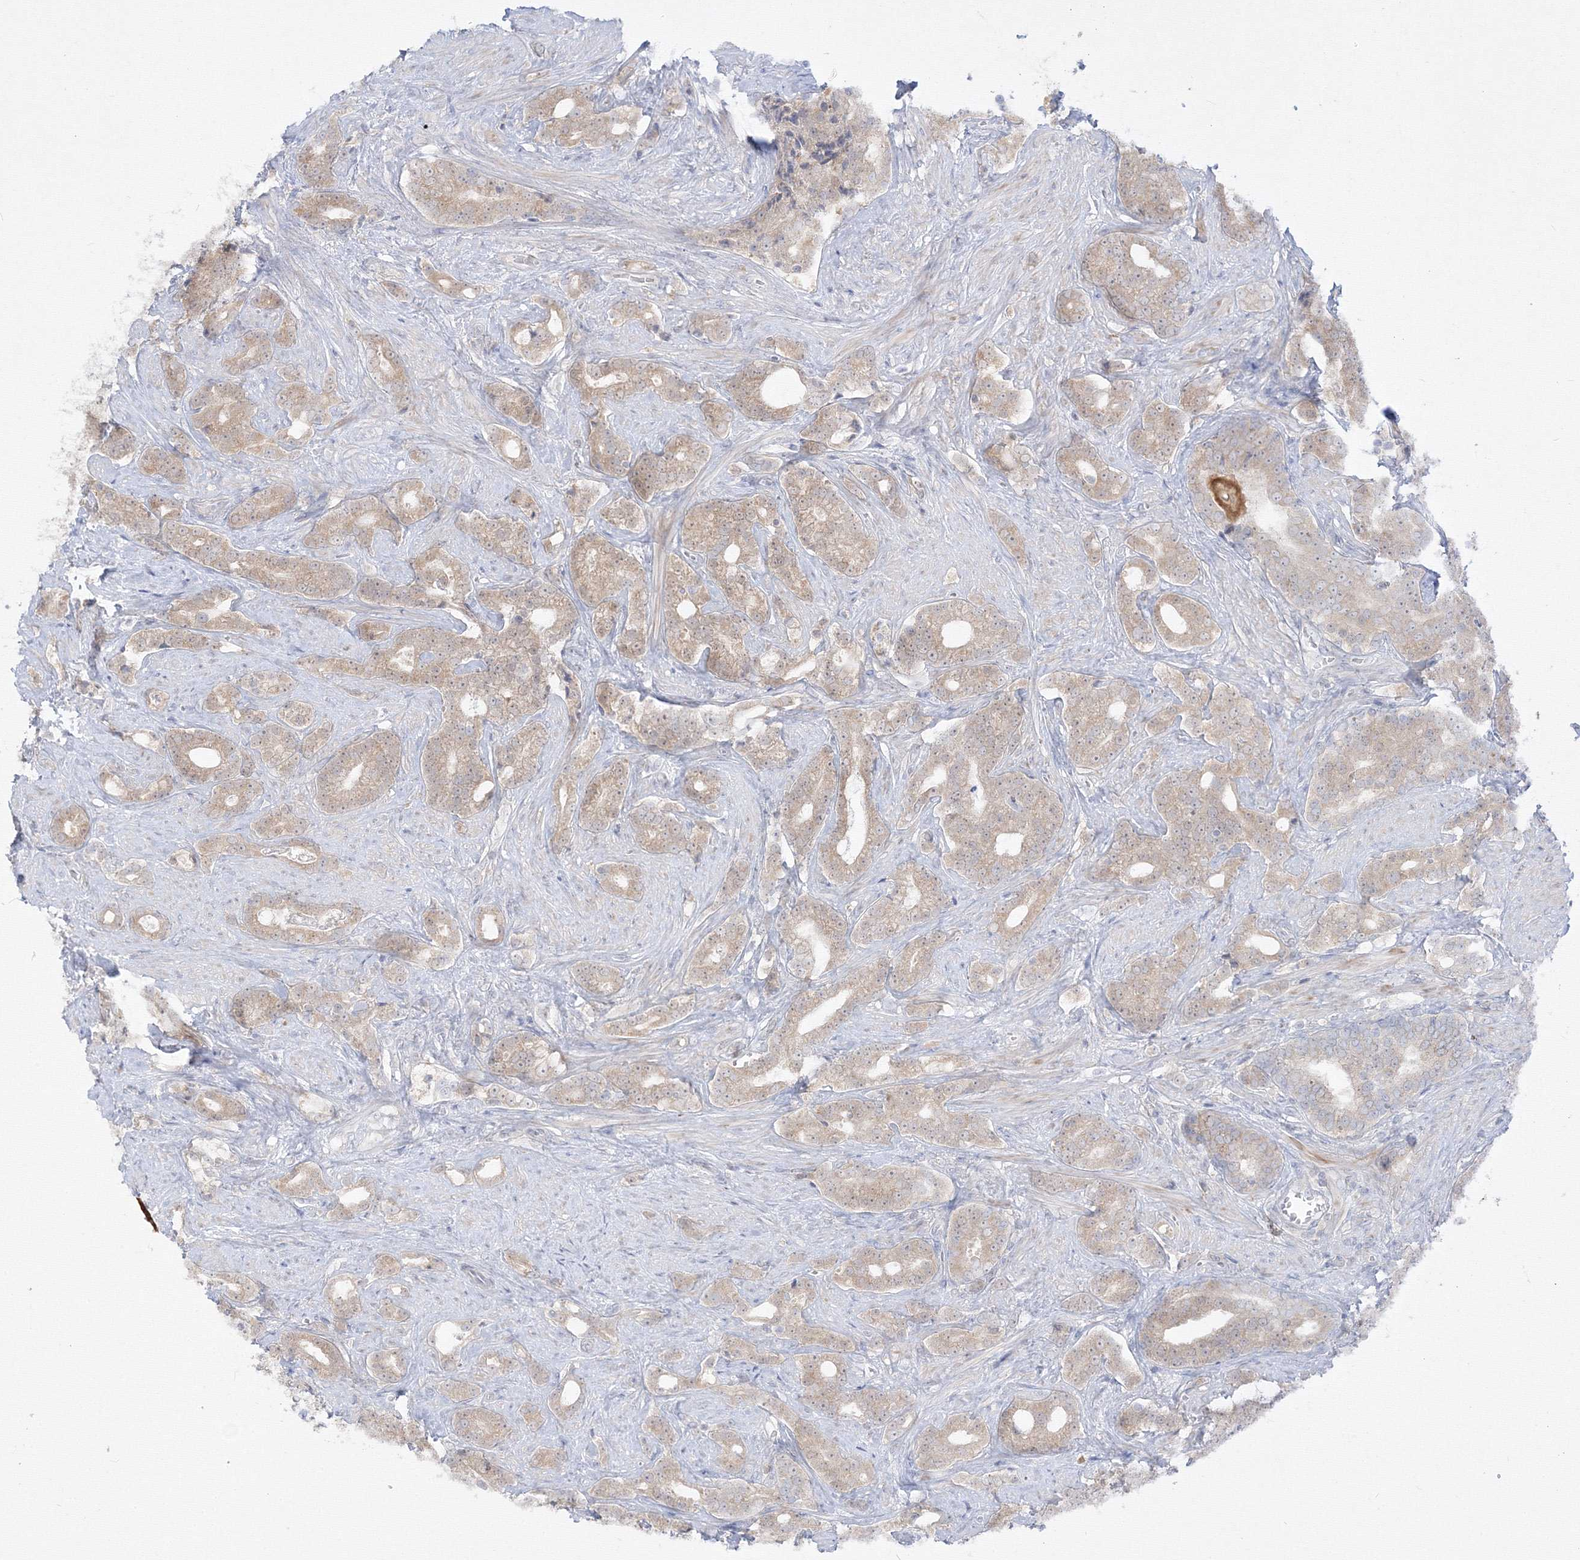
{"staining": {"intensity": "weak", "quantity": ">75%", "location": "cytoplasmic/membranous"}, "tissue": "prostate cancer", "cell_type": "Tumor cells", "image_type": "cancer", "snomed": [{"axis": "morphology", "description": "Adenocarcinoma, High grade"}, {"axis": "topography", "description": "Prostate and seminal vesicle, NOS"}], "caption": "Human prostate cancer stained with a brown dye exhibits weak cytoplasmic/membranous positive expression in about >75% of tumor cells.", "gene": "FBXL8", "patient": {"sex": "male", "age": 67}}